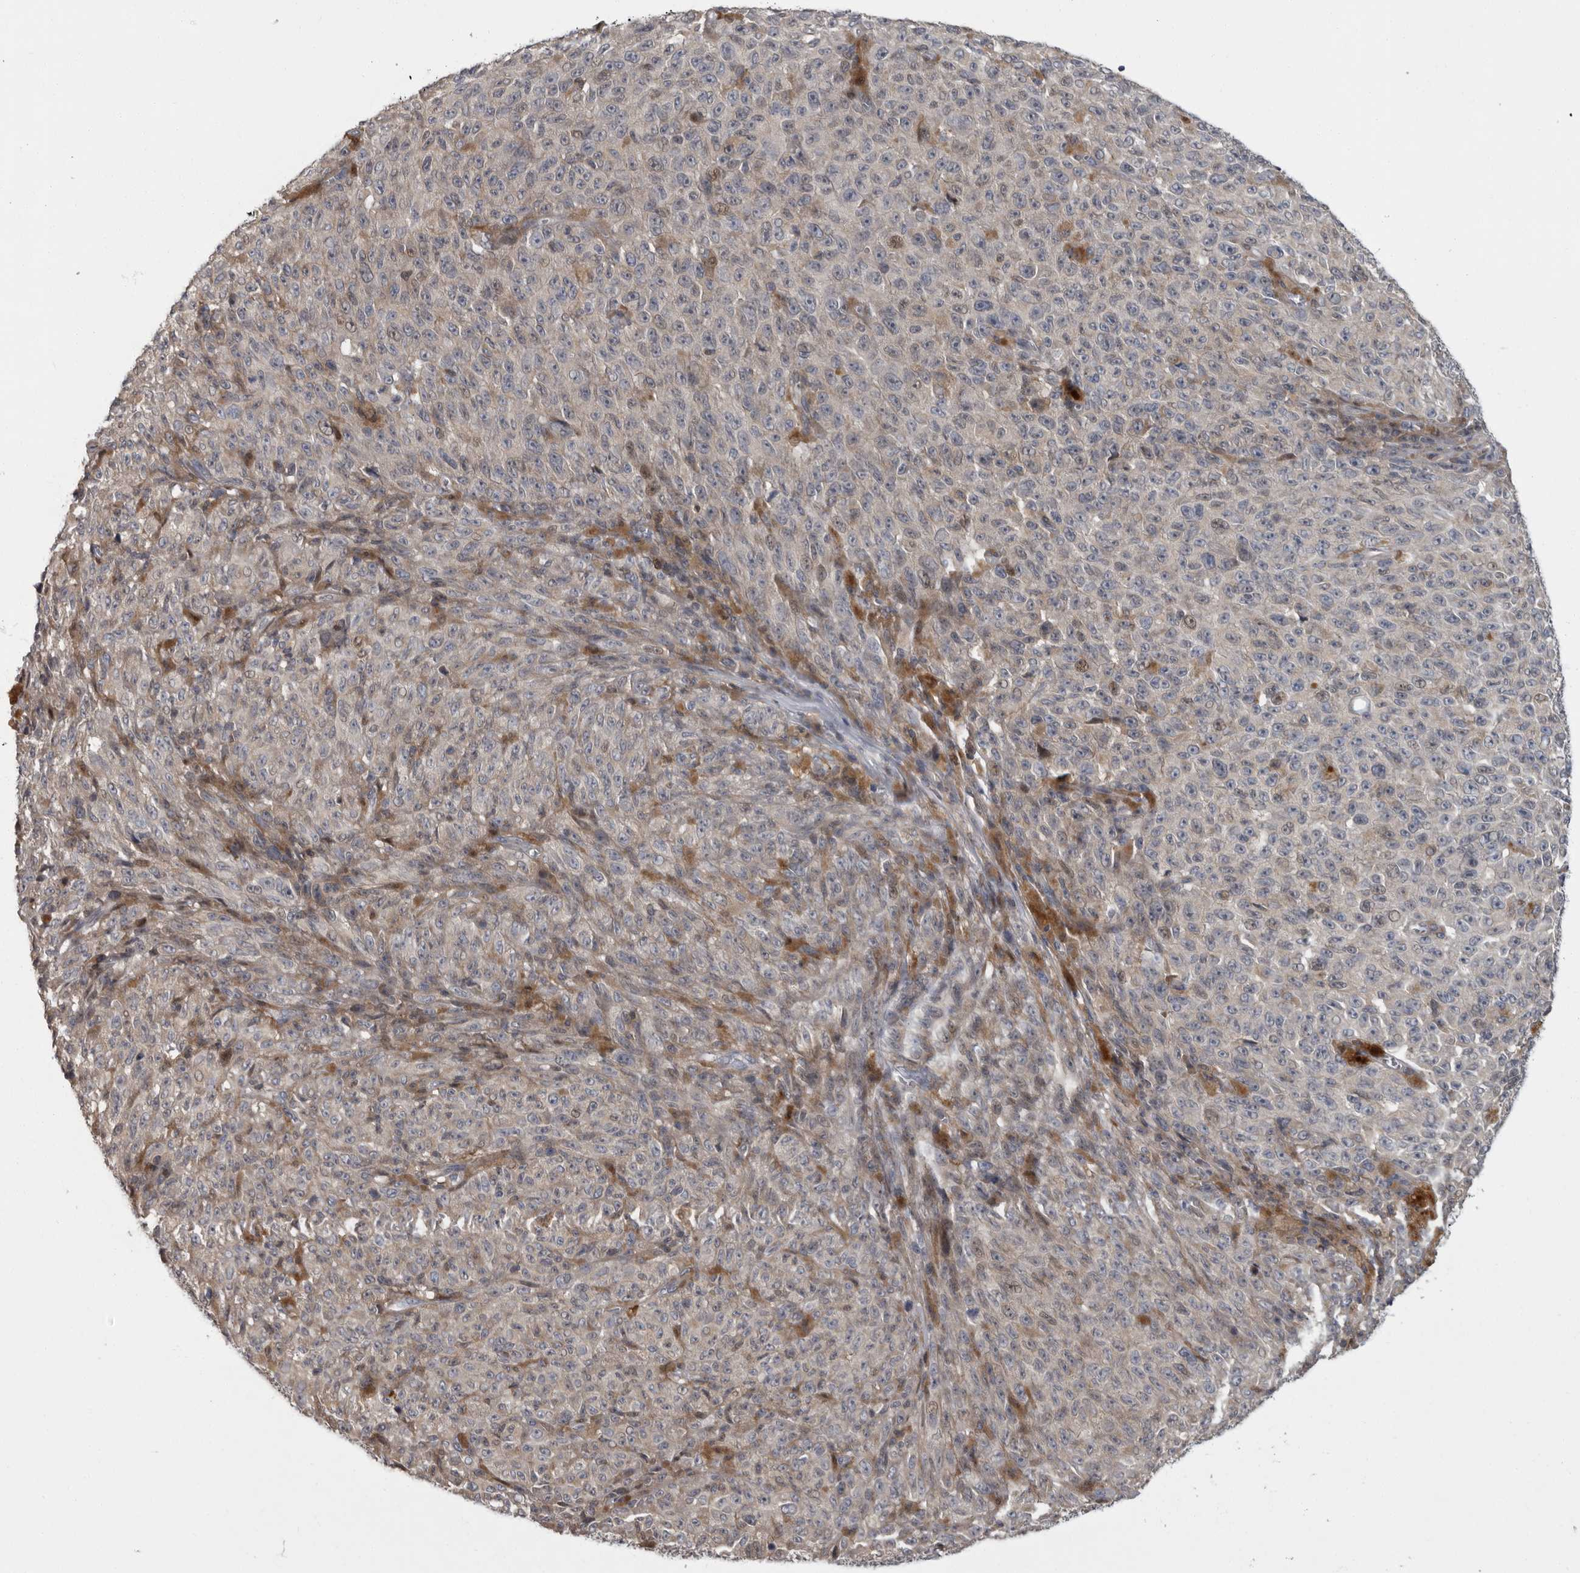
{"staining": {"intensity": "negative", "quantity": "none", "location": "none"}, "tissue": "melanoma", "cell_type": "Tumor cells", "image_type": "cancer", "snomed": [{"axis": "morphology", "description": "Malignant melanoma, NOS"}, {"axis": "topography", "description": "Skin"}], "caption": "This is an immunohistochemistry (IHC) image of malignant melanoma. There is no expression in tumor cells.", "gene": "PDE7A", "patient": {"sex": "female", "age": 82}}